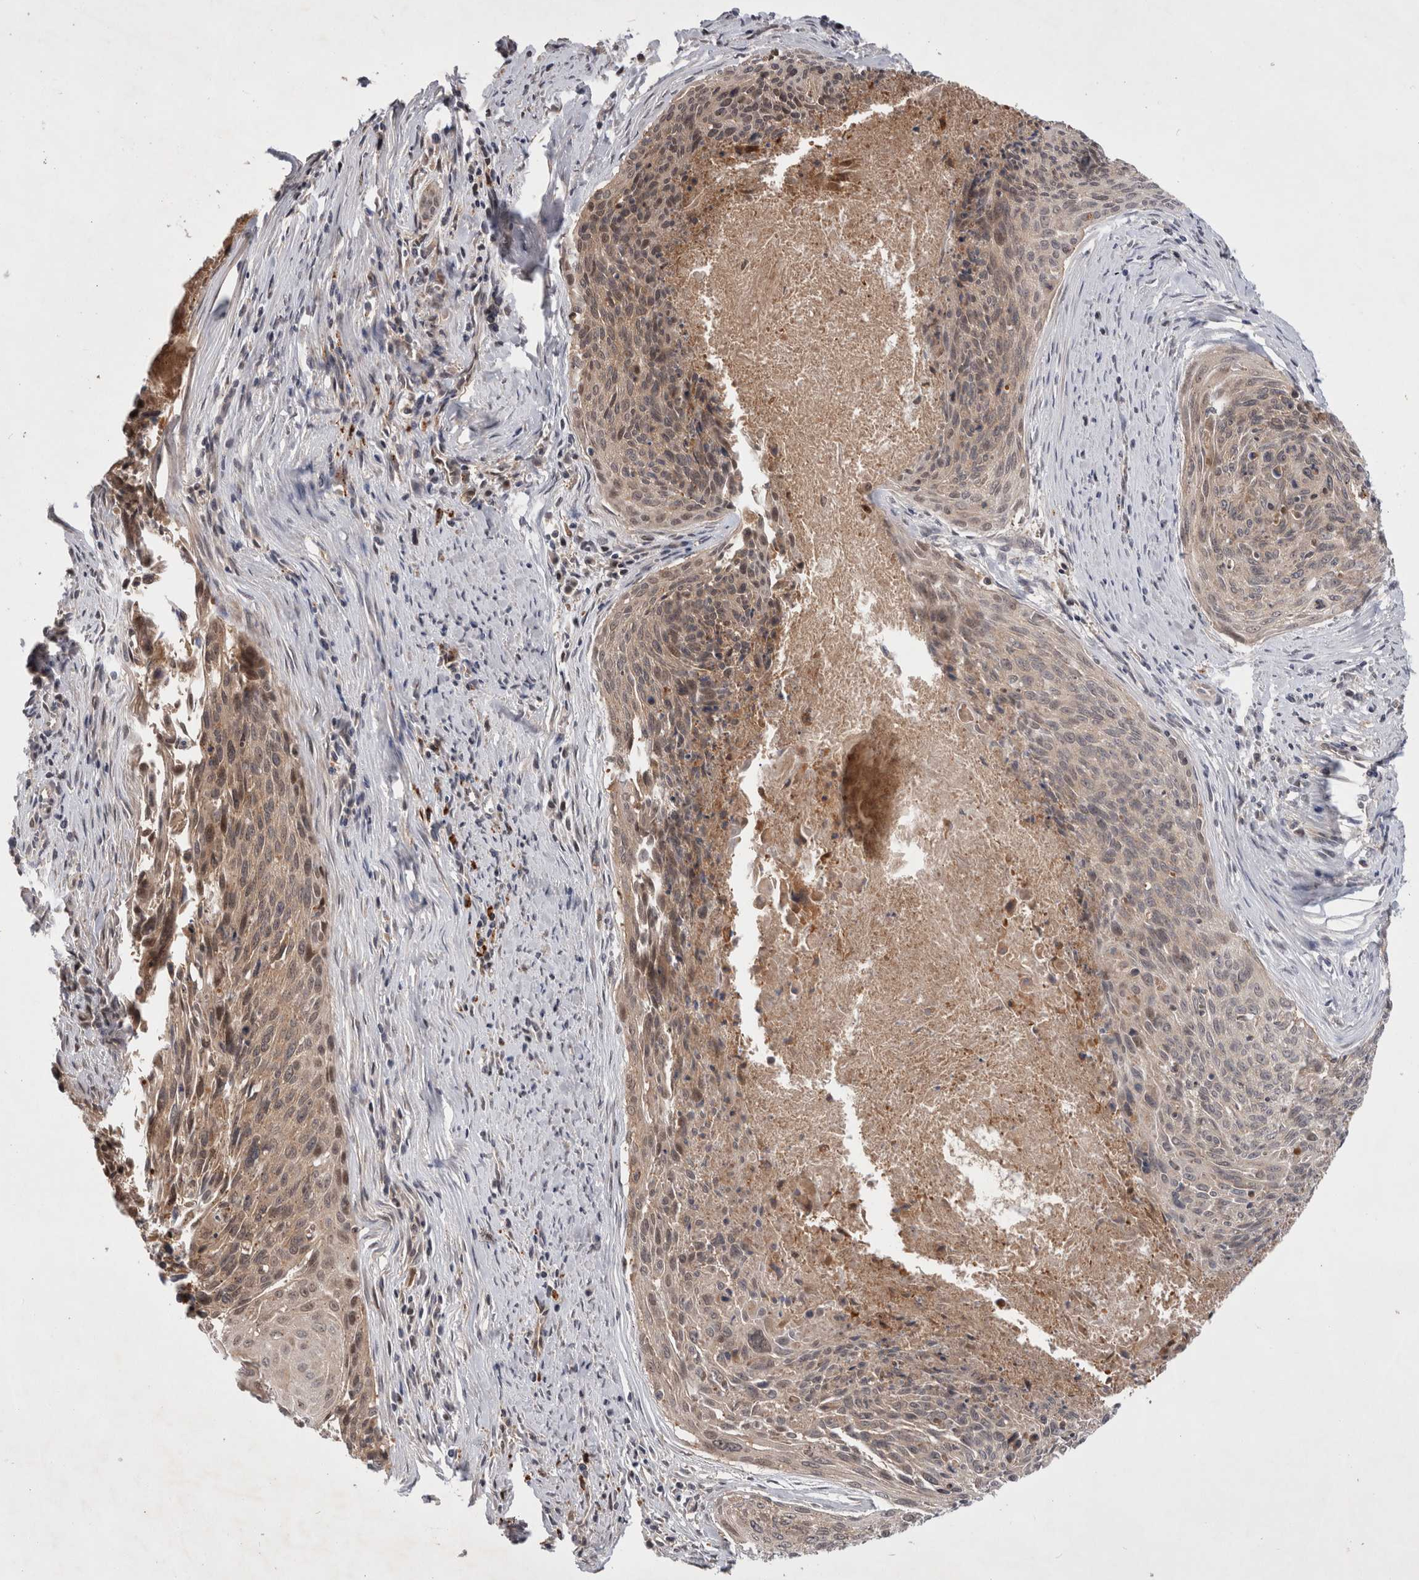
{"staining": {"intensity": "weak", "quantity": ">75%", "location": "cytoplasmic/membranous"}, "tissue": "cervical cancer", "cell_type": "Tumor cells", "image_type": "cancer", "snomed": [{"axis": "morphology", "description": "Squamous cell carcinoma, NOS"}, {"axis": "topography", "description": "Cervix"}], "caption": "Immunohistochemistry (IHC) staining of squamous cell carcinoma (cervical), which displays low levels of weak cytoplasmic/membranous expression in approximately >75% of tumor cells indicating weak cytoplasmic/membranous protein positivity. The staining was performed using DAB (brown) for protein detection and nuclei were counterstained in hematoxylin (blue).", "gene": "MRPL37", "patient": {"sex": "female", "age": 55}}